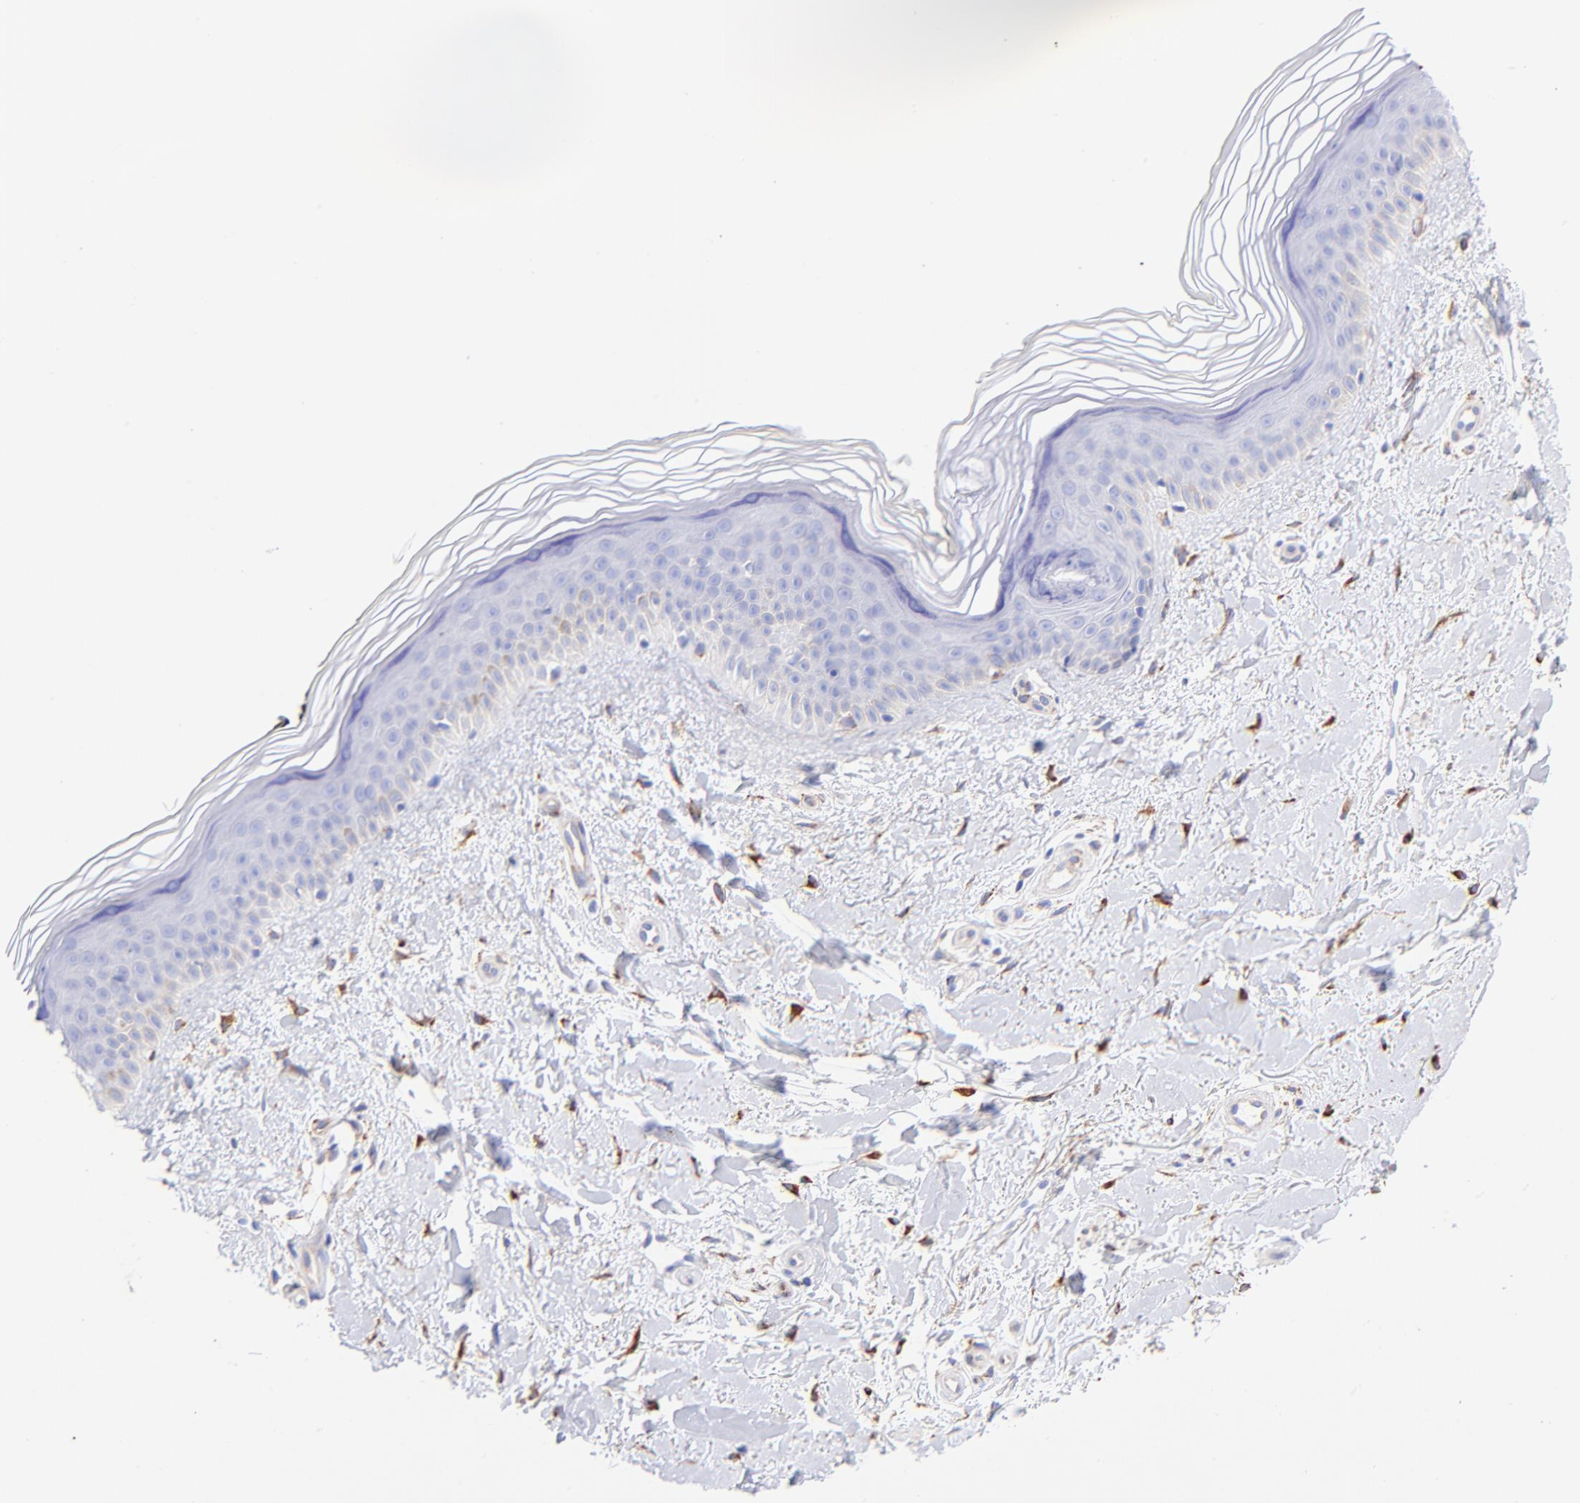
{"staining": {"intensity": "strong", "quantity": ">75%", "location": "cytoplasmic/membranous"}, "tissue": "skin", "cell_type": "Fibroblasts", "image_type": "normal", "snomed": [{"axis": "morphology", "description": "Normal tissue, NOS"}, {"axis": "topography", "description": "Skin"}], "caption": "Strong cytoplasmic/membranous staining is identified in about >75% of fibroblasts in benign skin.", "gene": "SPARC", "patient": {"sex": "female", "age": 19}}